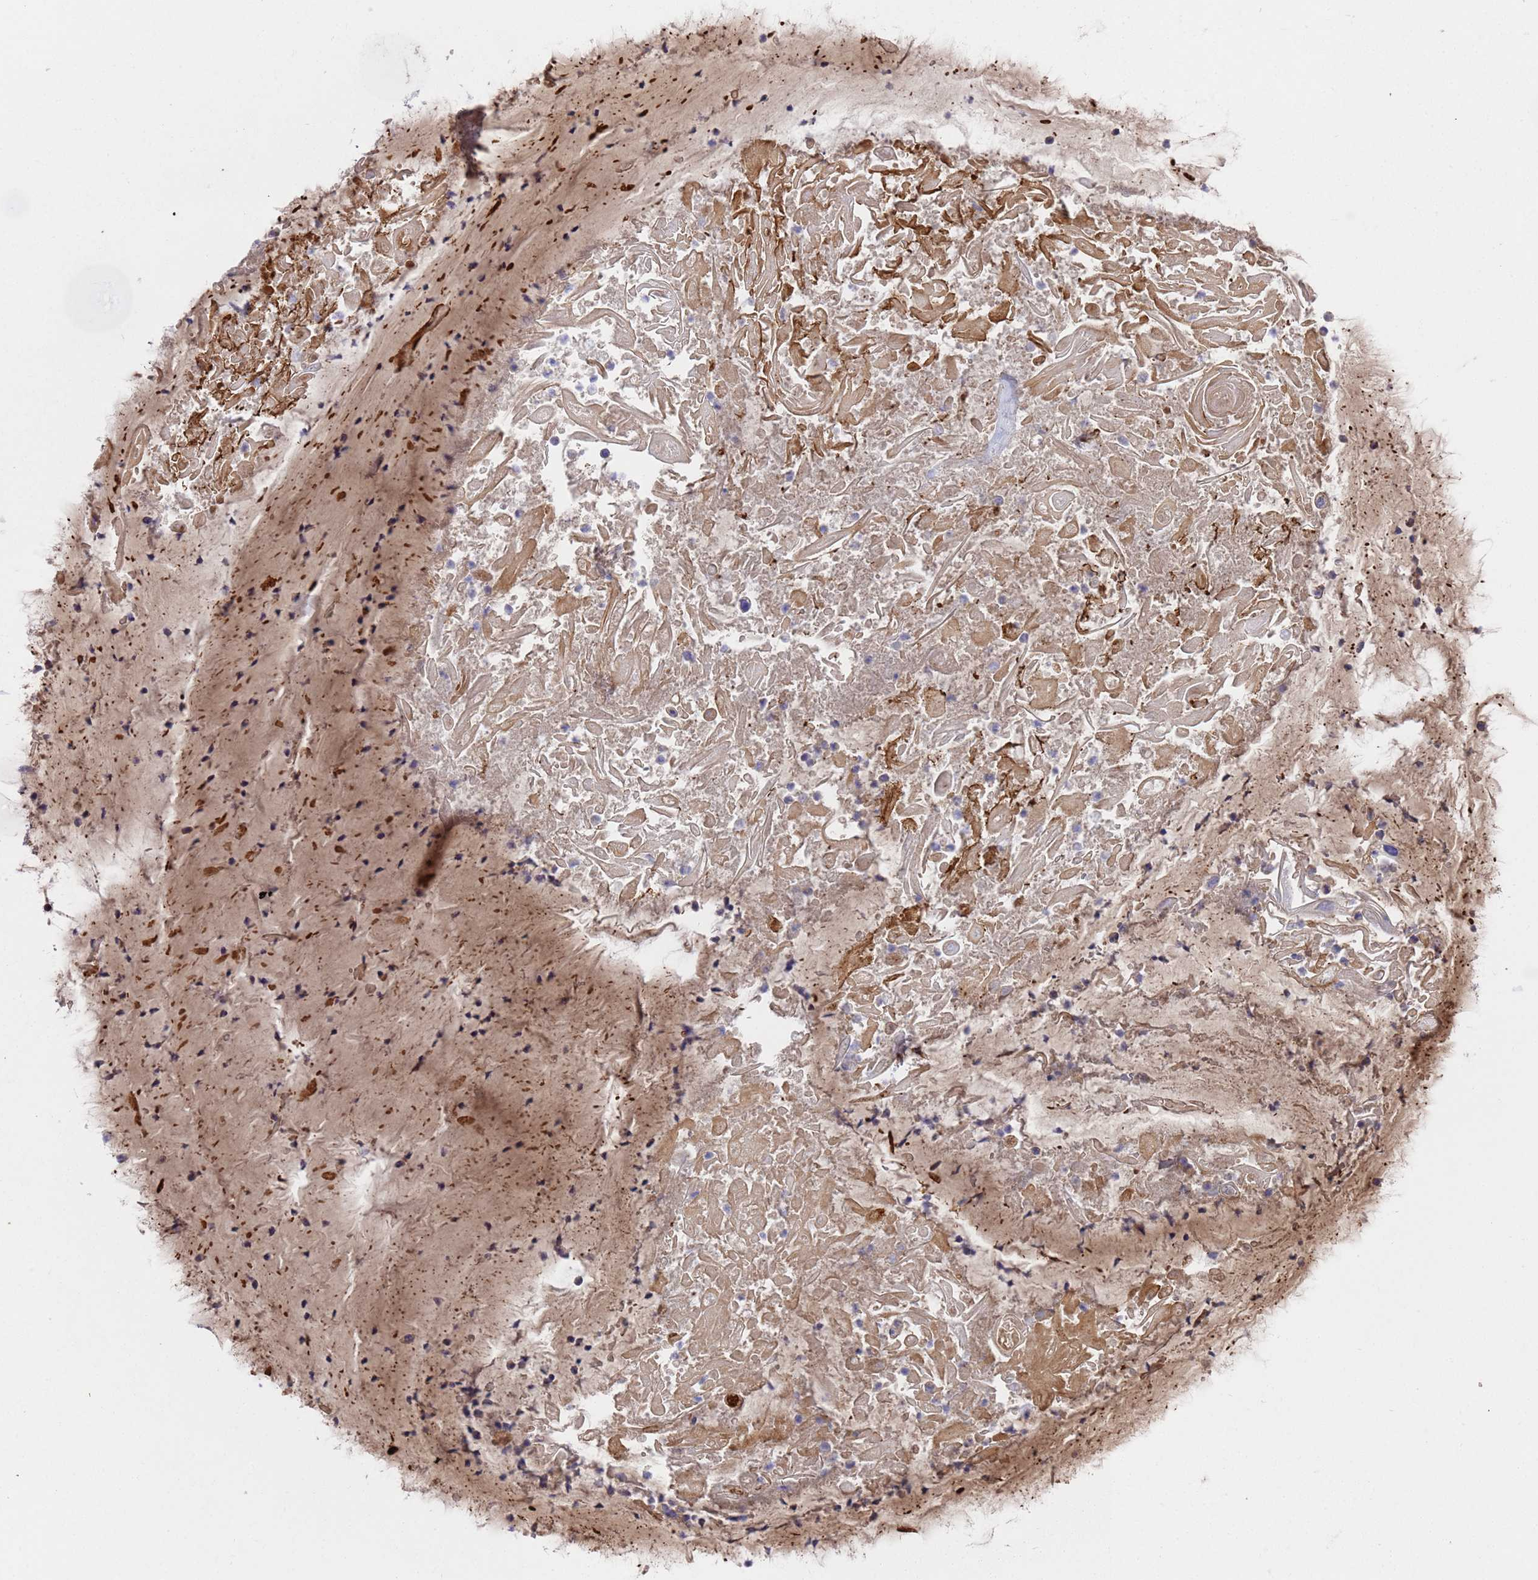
{"staining": {"intensity": "negative", "quantity": "none", "location": "none"}, "tissue": "adipose tissue", "cell_type": "Adipocytes", "image_type": "normal", "snomed": [{"axis": "morphology", "description": "Normal tissue, NOS"}, {"axis": "topography", "description": "Lymph node"}, {"axis": "topography", "description": "Cartilage tissue"}, {"axis": "topography", "description": "Bronchus"}], "caption": "This is an immunohistochemistry image of normal adipose tissue. There is no positivity in adipocytes.", "gene": "ELP6", "patient": {"sex": "male", "age": 63}}